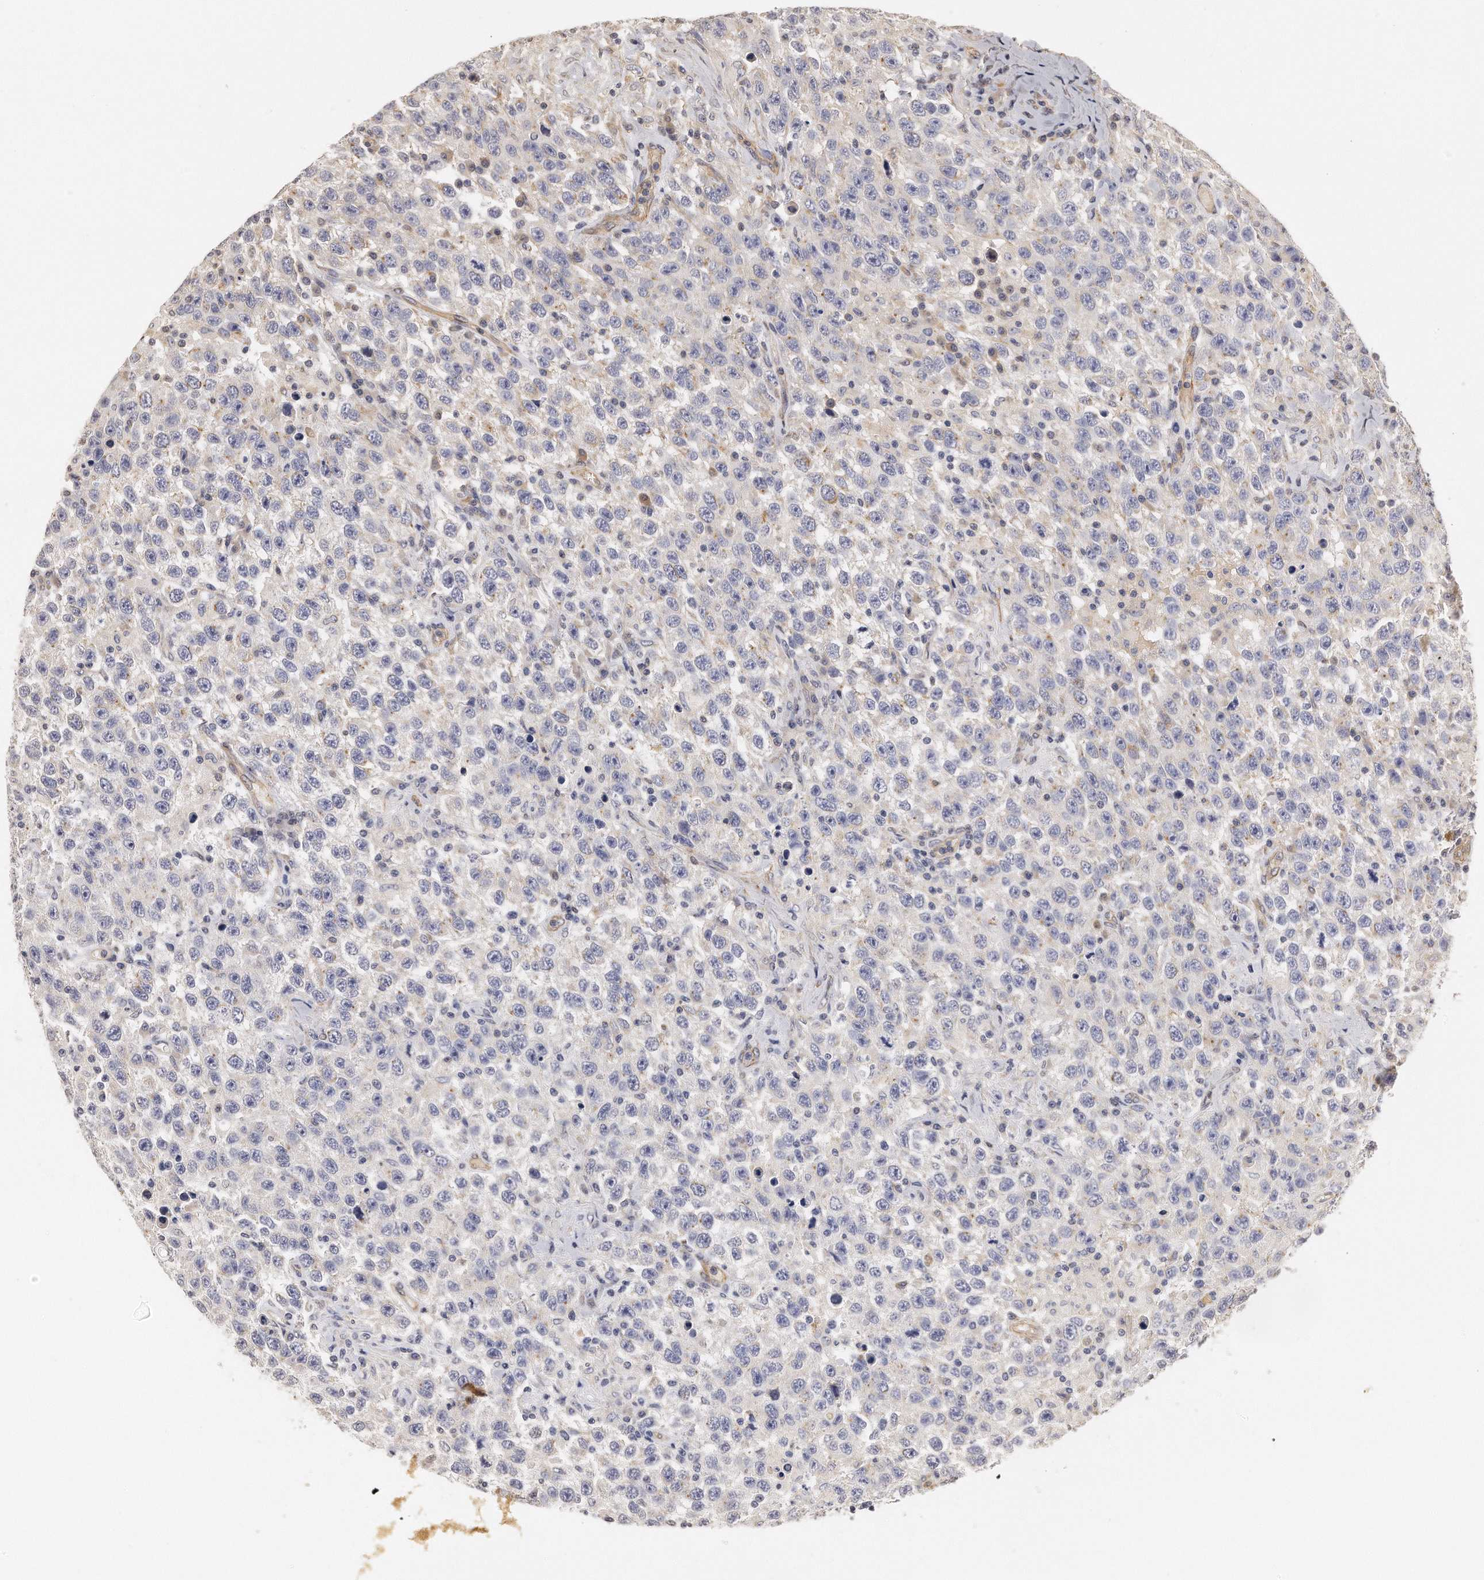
{"staining": {"intensity": "negative", "quantity": "none", "location": "none"}, "tissue": "testis cancer", "cell_type": "Tumor cells", "image_type": "cancer", "snomed": [{"axis": "morphology", "description": "Seminoma, NOS"}, {"axis": "topography", "description": "Testis"}], "caption": "Protein analysis of testis seminoma displays no significant positivity in tumor cells. The staining was performed using DAB to visualize the protein expression in brown, while the nuclei were stained in blue with hematoxylin (Magnification: 20x).", "gene": "CHST7", "patient": {"sex": "male", "age": 41}}